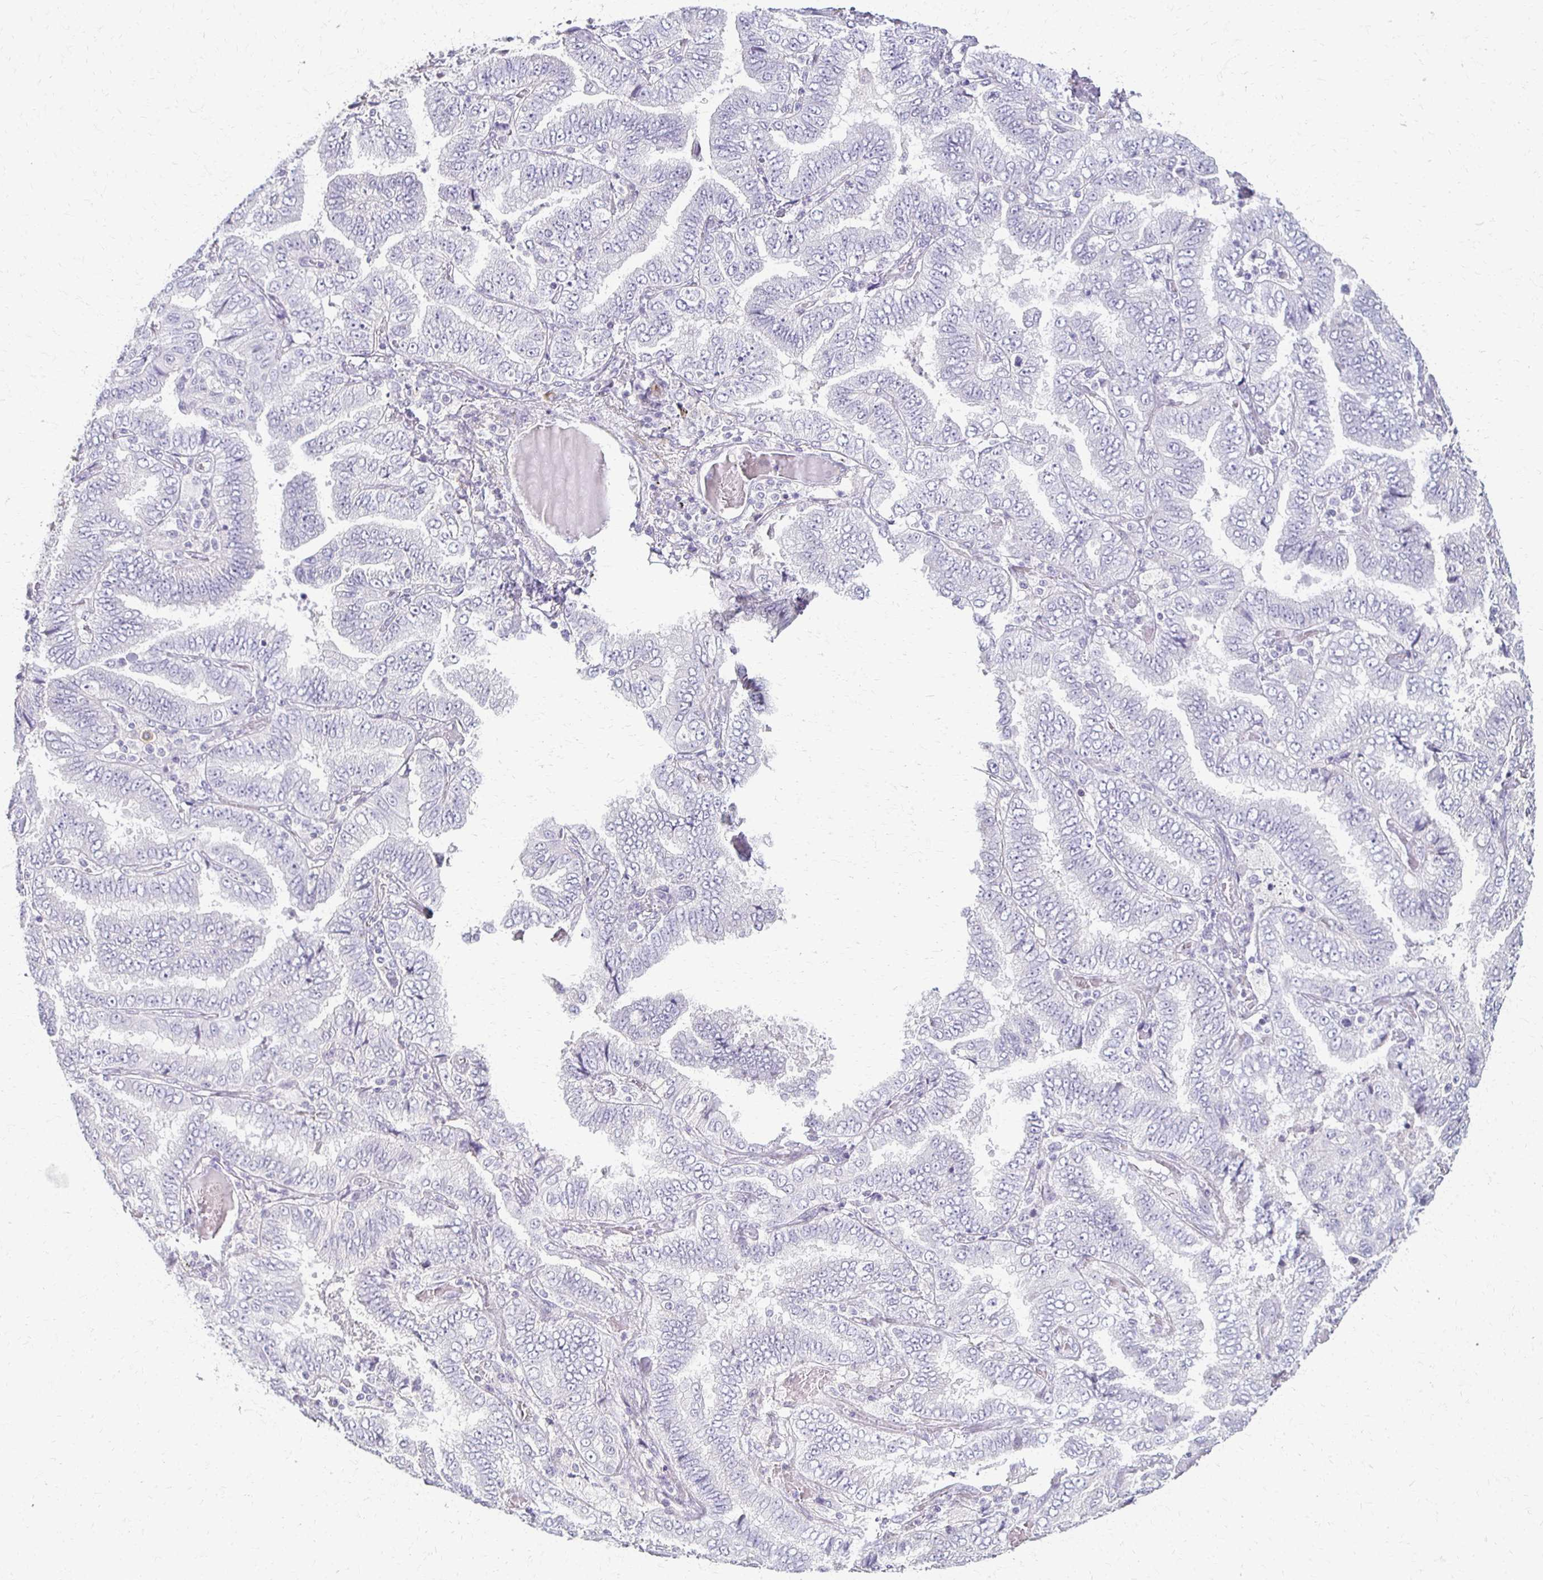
{"staining": {"intensity": "negative", "quantity": "none", "location": "none"}, "tissue": "lung cancer", "cell_type": "Tumor cells", "image_type": "cancer", "snomed": [{"axis": "morphology", "description": "Aneuploidy"}, {"axis": "morphology", "description": "Adenocarcinoma, NOS"}, {"axis": "morphology", "description": "Adenocarcinoma, metastatic, NOS"}, {"axis": "topography", "description": "Lymph node"}, {"axis": "topography", "description": "Lung"}], "caption": "Protein analysis of adenocarcinoma (lung) demonstrates no significant expression in tumor cells.", "gene": "FOXO4", "patient": {"sex": "female", "age": 48}}